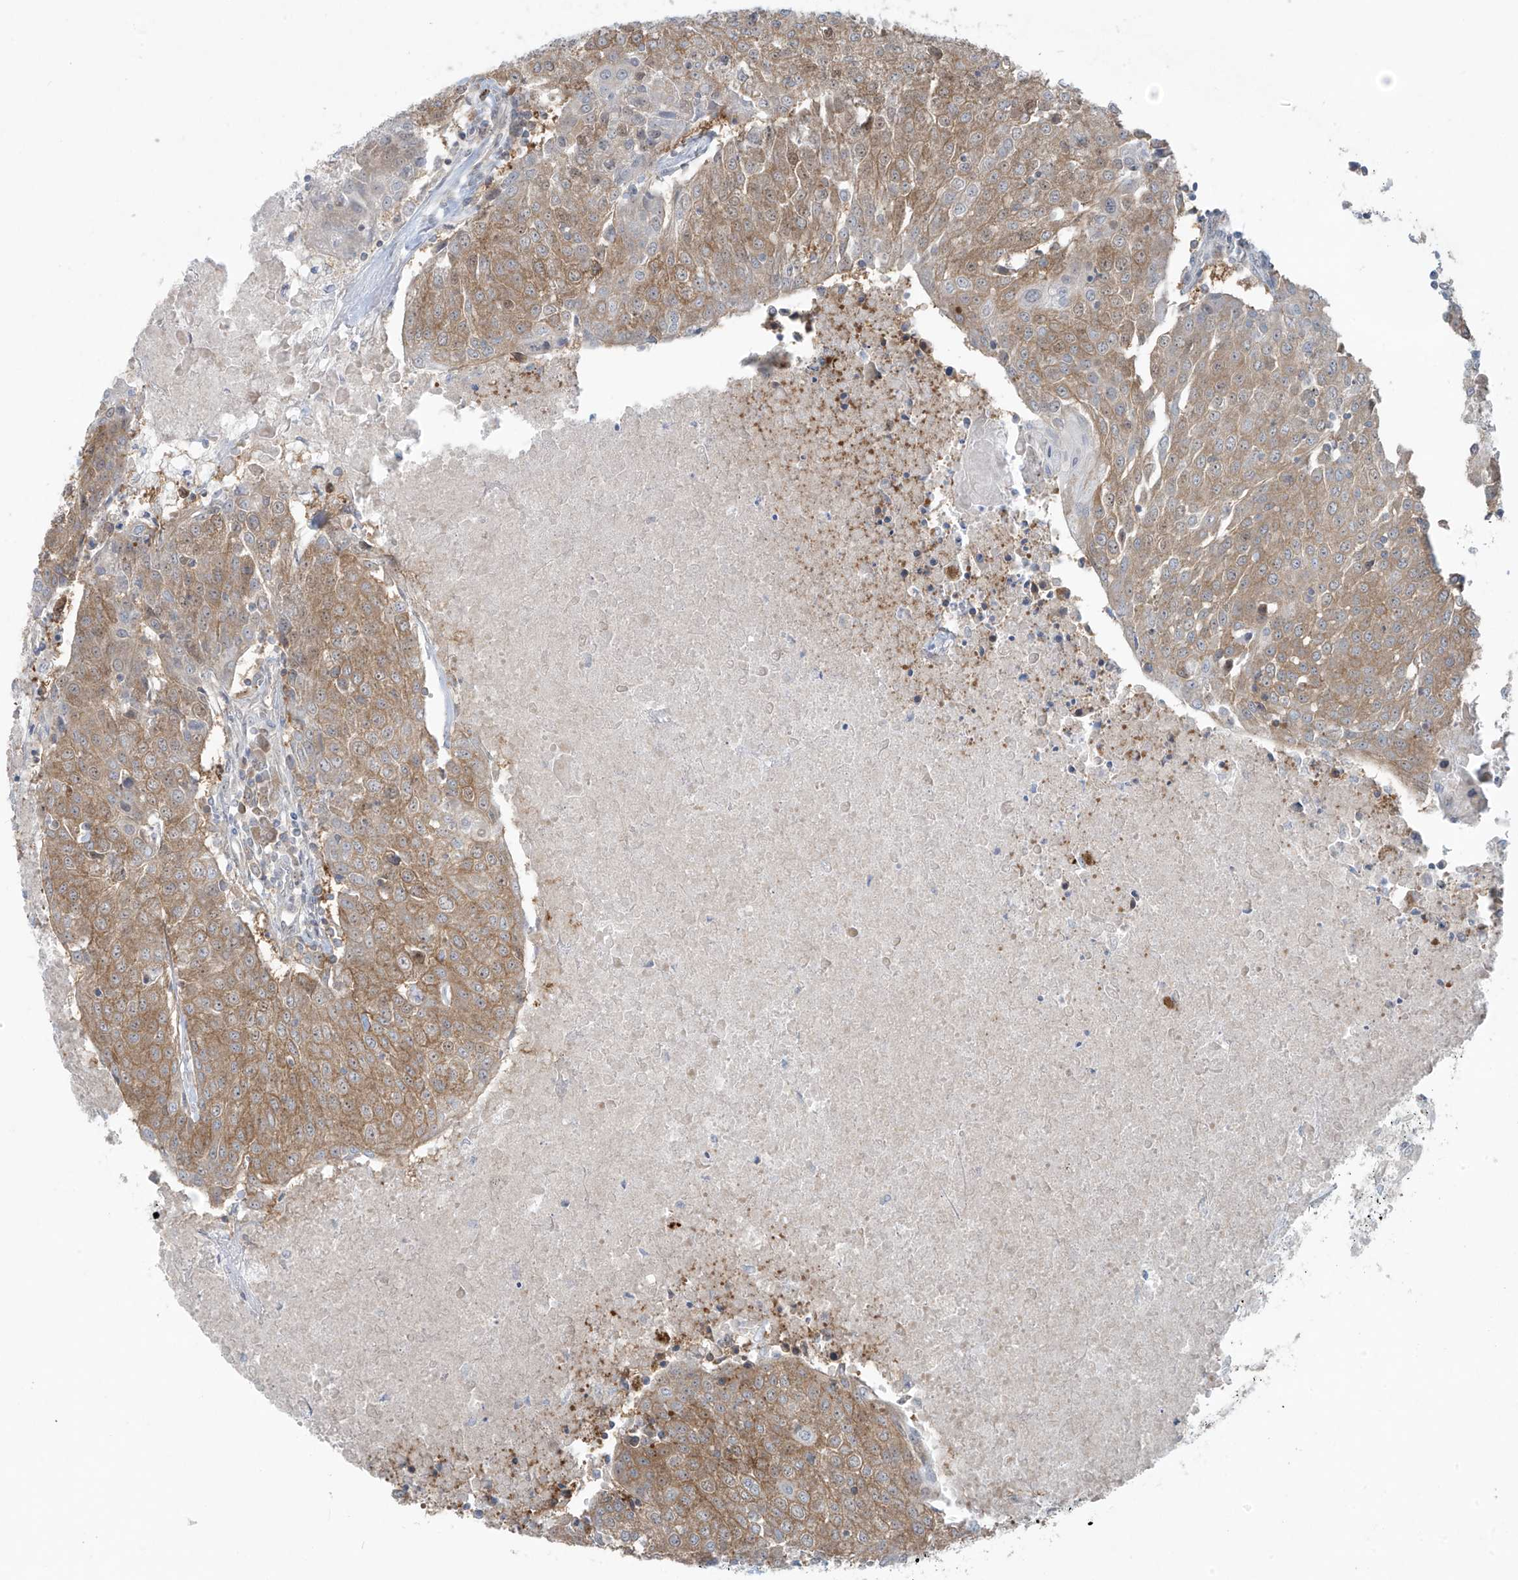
{"staining": {"intensity": "moderate", "quantity": ">75%", "location": "cytoplasmic/membranous"}, "tissue": "urothelial cancer", "cell_type": "Tumor cells", "image_type": "cancer", "snomed": [{"axis": "morphology", "description": "Urothelial carcinoma, High grade"}, {"axis": "topography", "description": "Urinary bladder"}], "caption": "This is a micrograph of IHC staining of high-grade urothelial carcinoma, which shows moderate expression in the cytoplasmic/membranous of tumor cells.", "gene": "PPAT", "patient": {"sex": "female", "age": 85}}